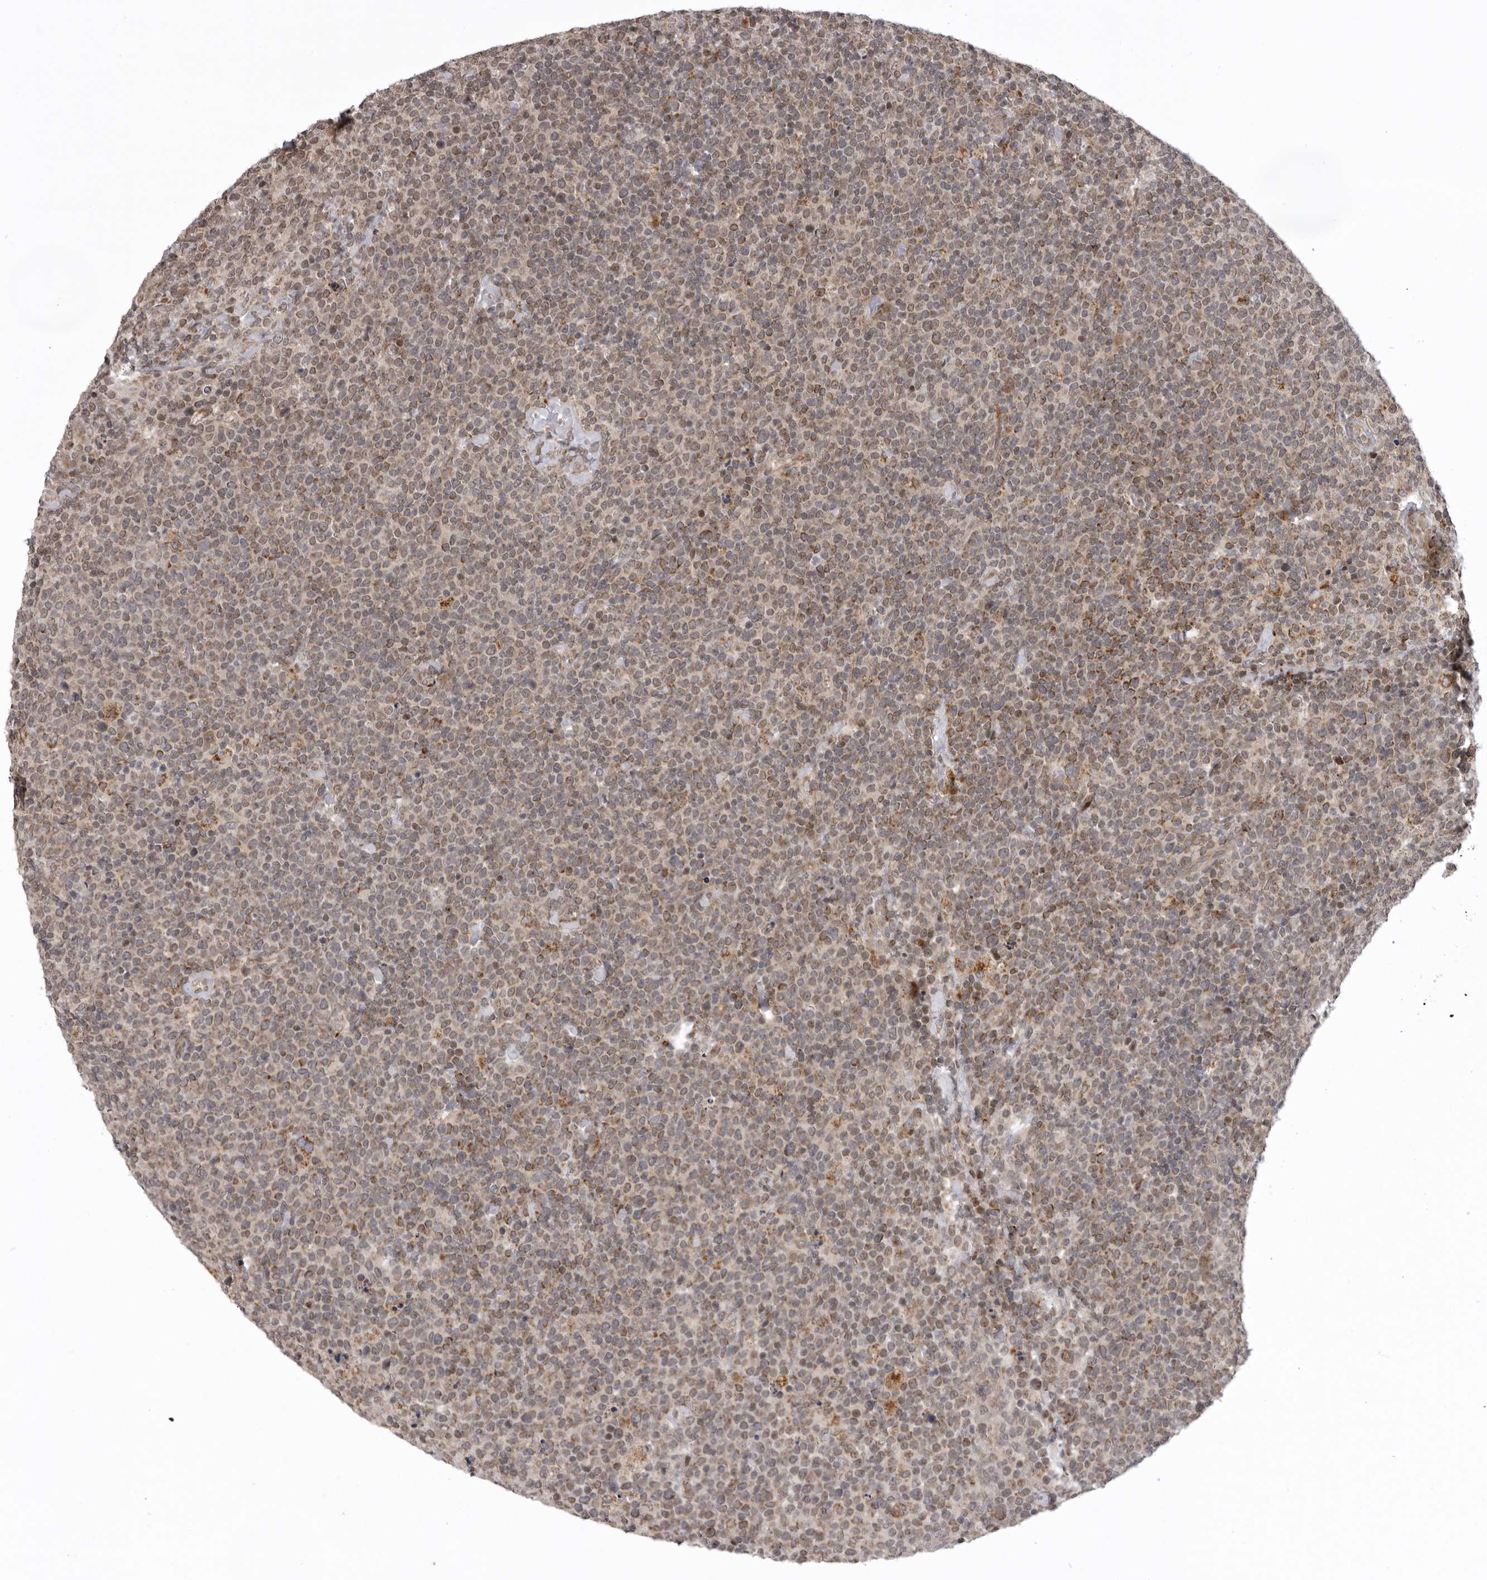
{"staining": {"intensity": "moderate", "quantity": ">75%", "location": "cytoplasmic/membranous"}, "tissue": "lymphoma", "cell_type": "Tumor cells", "image_type": "cancer", "snomed": [{"axis": "morphology", "description": "Malignant lymphoma, non-Hodgkin's type, High grade"}, {"axis": "topography", "description": "Lymph node"}], "caption": "The immunohistochemical stain shows moderate cytoplasmic/membranous expression in tumor cells of lymphoma tissue.", "gene": "C1orf109", "patient": {"sex": "male", "age": 61}}